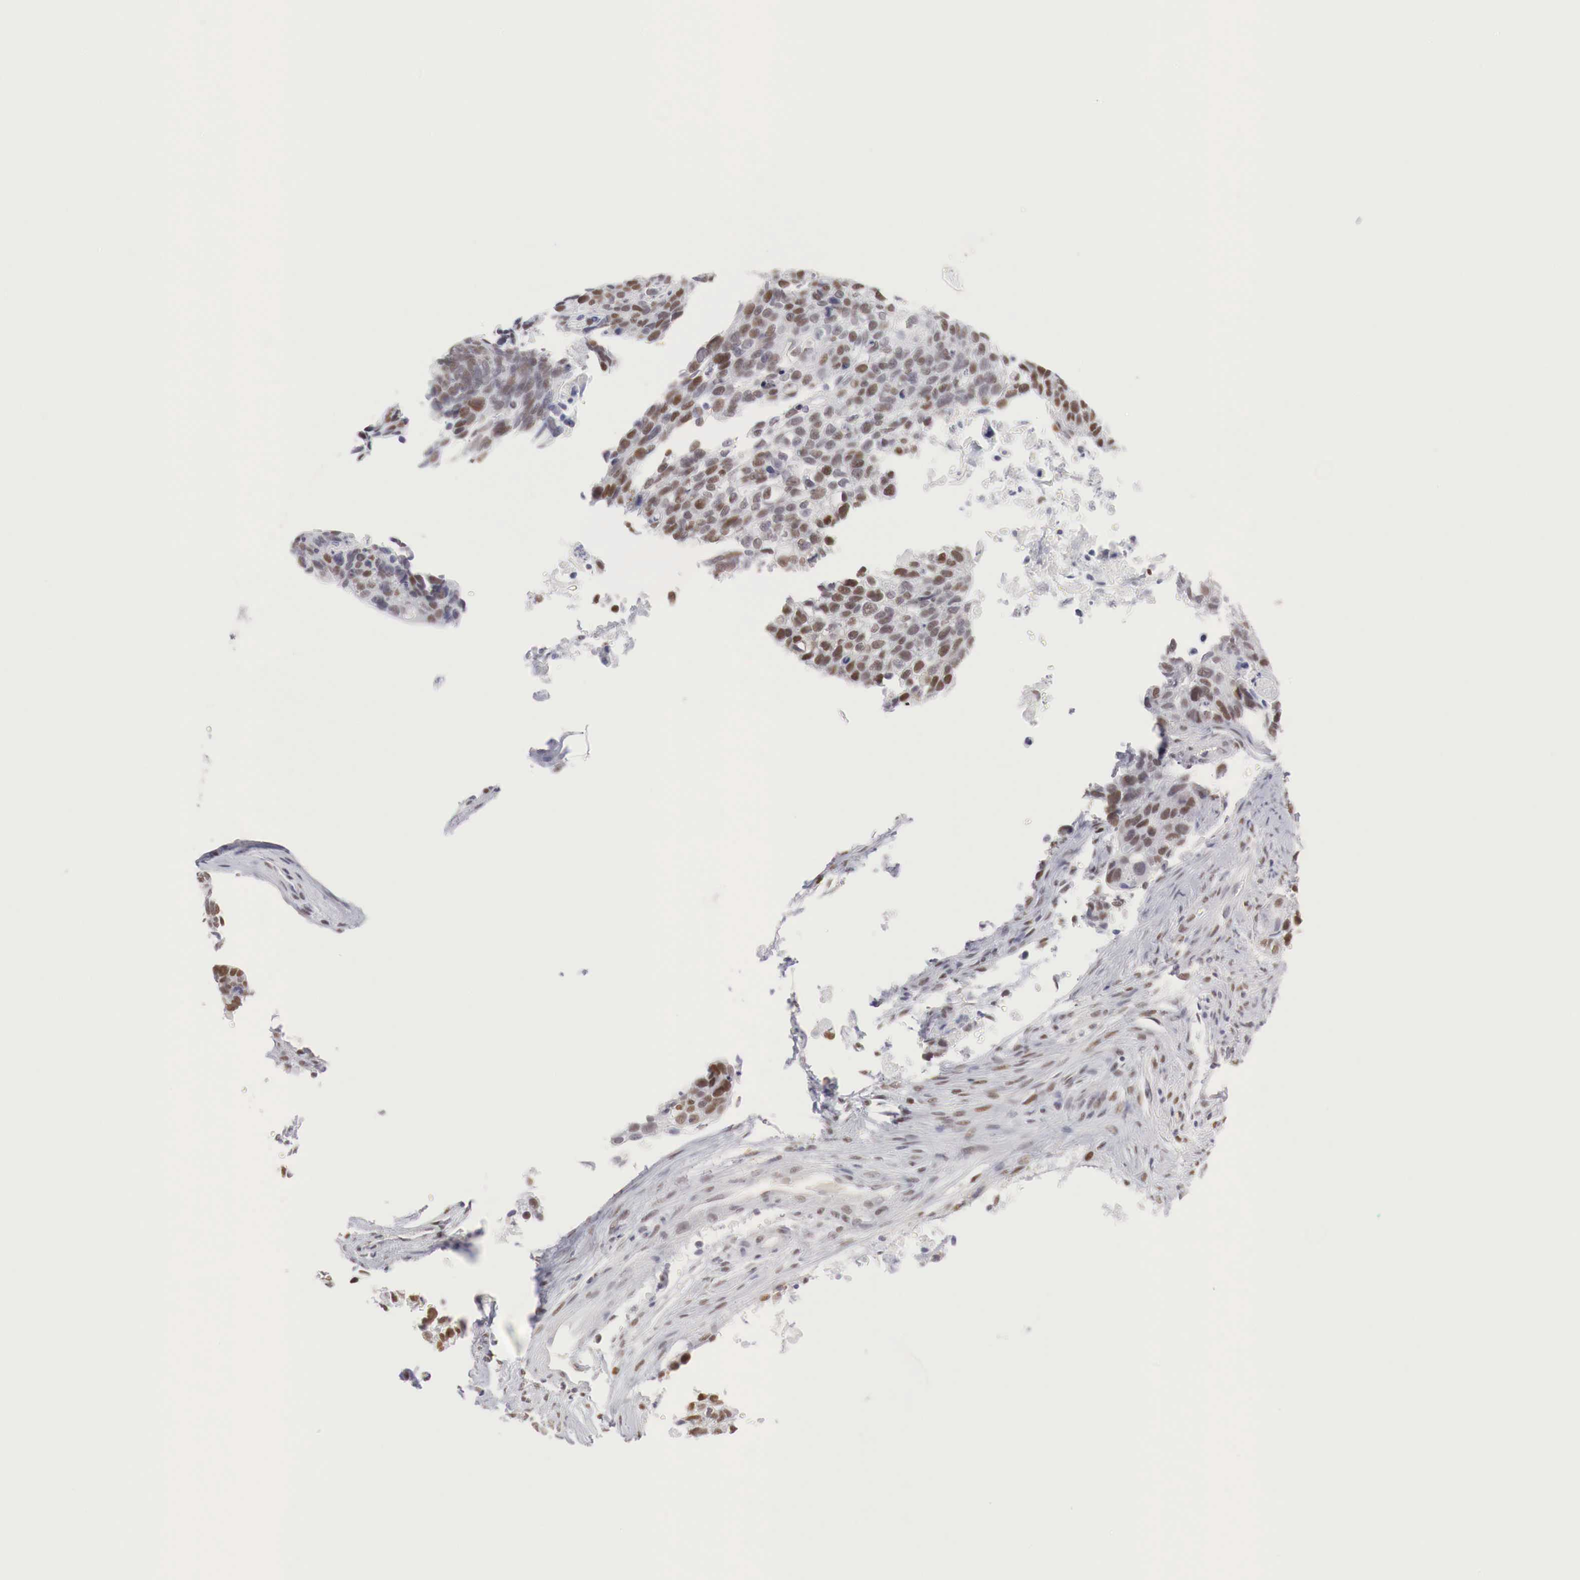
{"staining": {"intensity": "moderate", "quantity": ">75%", "location": "nuclear"}, "tissue": "lung cancer", "cell_type": "Tumor cells", "image_type": "cancer", "snomed": [{"axis": "morphology", "description": "Squamous cell carcinoma, NOS"}, {"axis": "topography", "description": "Lymph node"}, {"axis": "topography", "description": "Lung"}], "caption": "DAB immunohistochemical staining of lung cancer (squamous cell carcinoma) shows moderate nuclear protein staining in approximately >75% of tumor cells. The staining was performed using DAB, with brown indicating positive protein expression. Nuclei are stained blue with hematoxylin.", "gene": "FOXP2", "patient": {"sex": "male", "age": 74}}